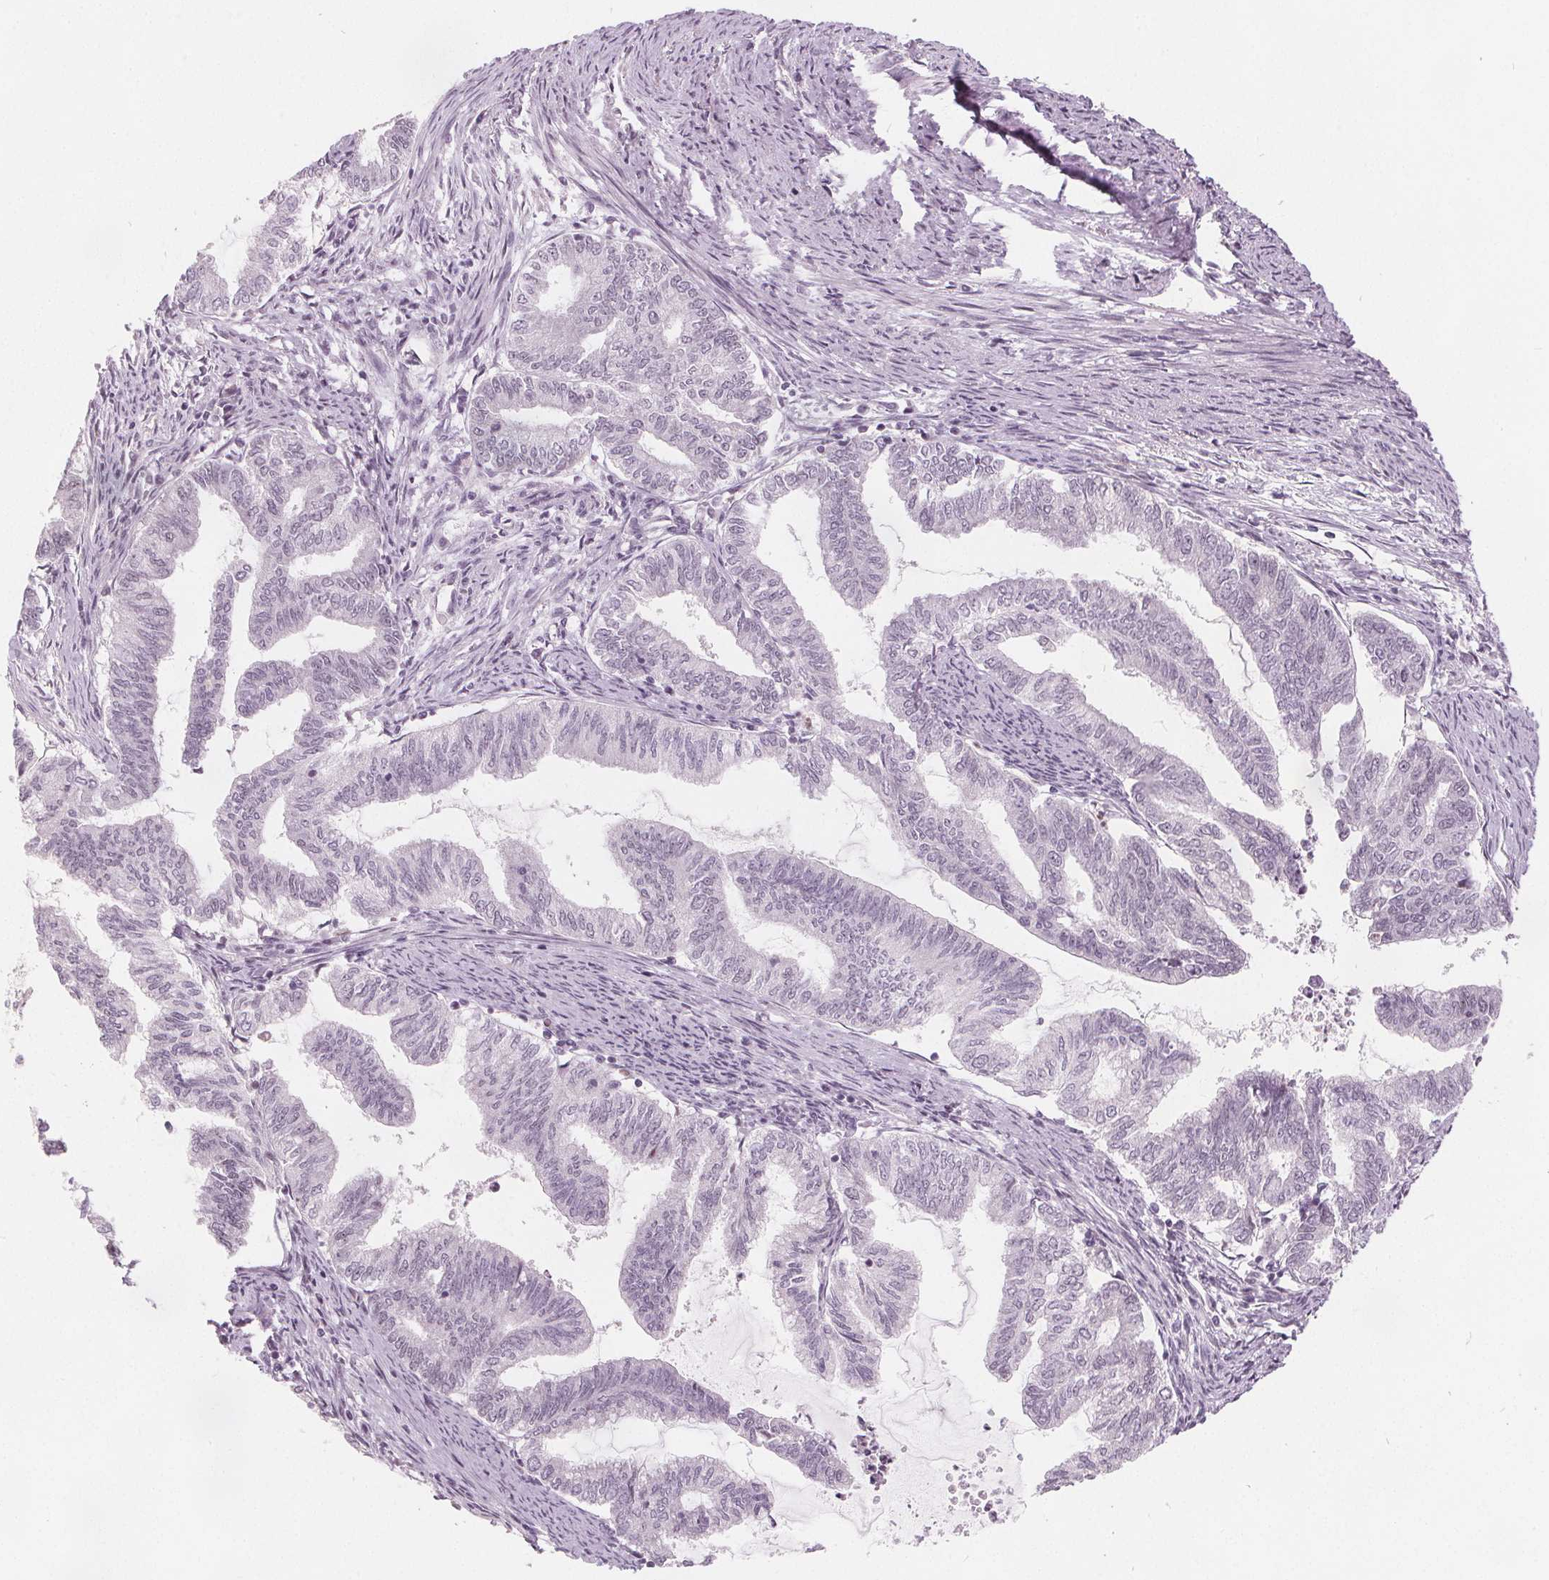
{"staining": {"intensity": "negative", "quantity": "none", "location": "none"}, "tissue": "endometrial cancer", "cell_type": "Tumor cells", "image_type": "cancer", "snomed": [{"axis": "morphology", "description": "Adenocarcinoma, NOS"}, {"axis": "topography", "description": "Endometrium"}], "caption": "High magnification brightfield microscopy of endometrial cancer (adenocarcinoma) stained with DAB (3,3'-diaminobenzidine) (brown) and counterstained with hematoxylin (blue): tumor cells show no significant expression.", "gene": "NUP210L", "patient": {"sex": "female", "age": 79}}